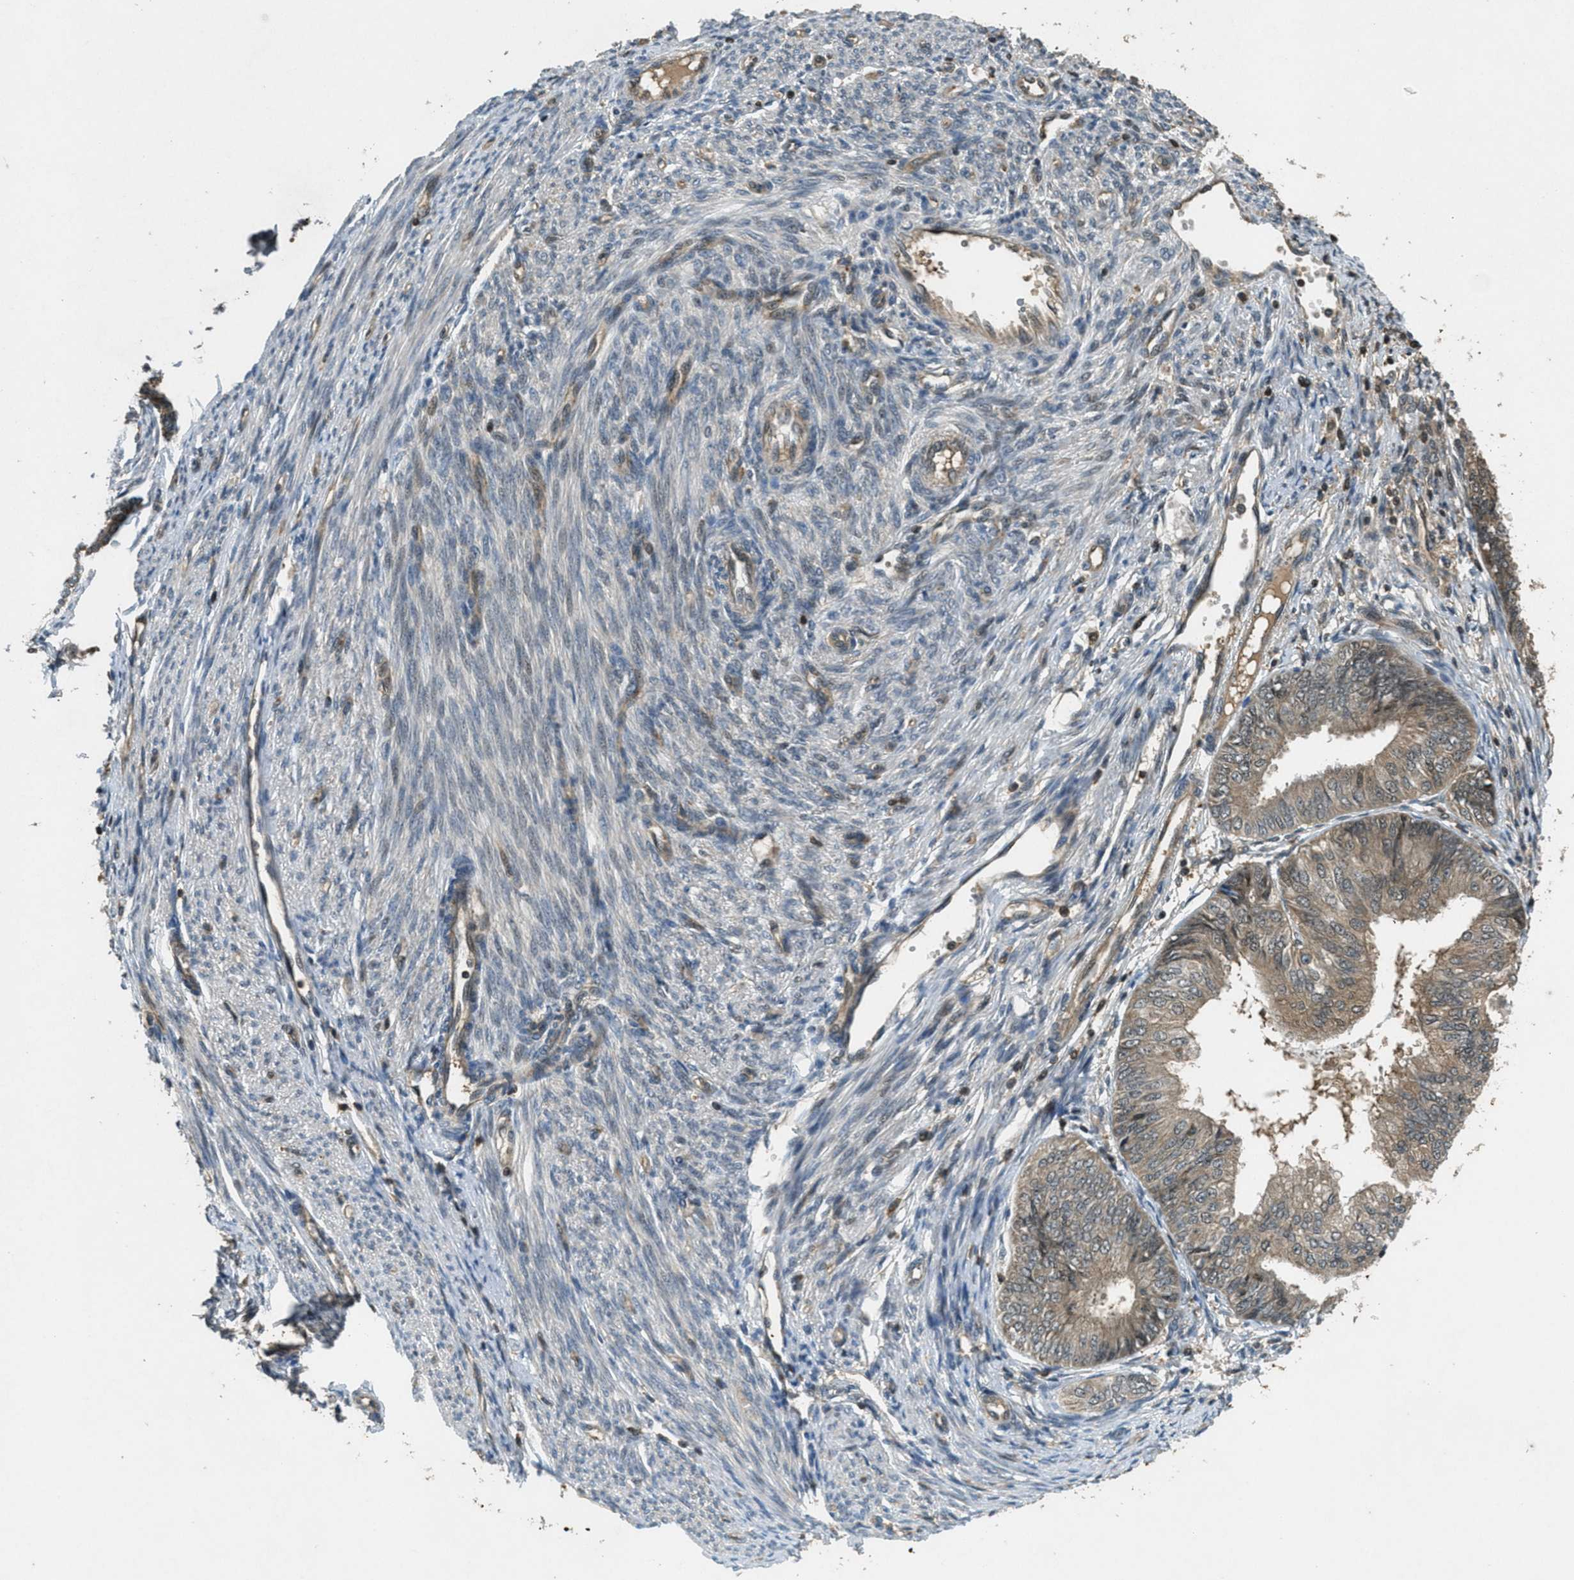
{"staining": {"intensity": "weak", "quantity": ">75%", "location": "cytoplasmic/membranous"}, "tissue": "endometrial cancer", "cell_type": "Tumor cells", "image_type": "cancer", "snomed": [{"axis": "morphology", "description": "Adenocarcinoma, NOS"}, {"axis": "topography", "description": "Endometrium"}], "caption": "Endometrial adenocarcinoma stained with a brown dye reveals weak cytoplasmic/membranous positive expression in approximately >75% of tumor cells.", "gene": "DUSP6", "patient": {"sex": "female", "age": 58}}